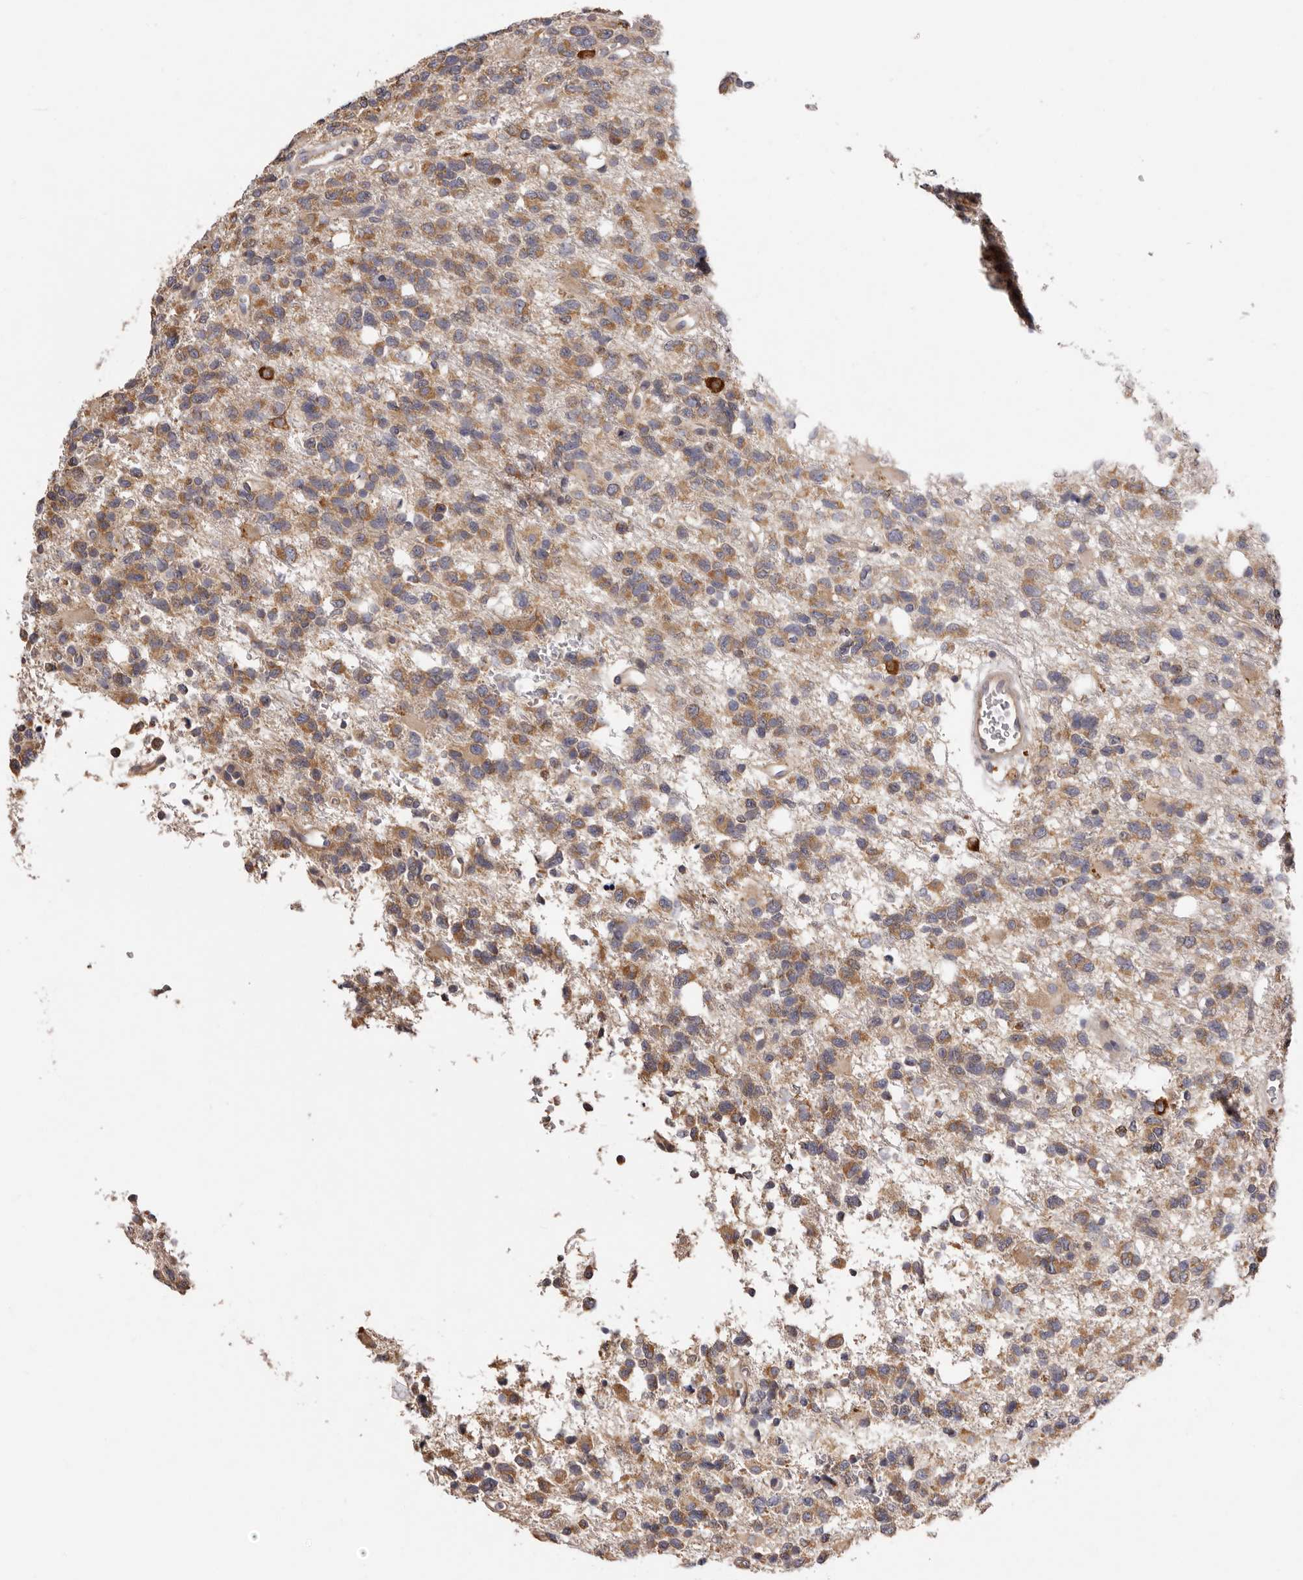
{"staining": {"intensity": "moderate", "quantity": "25%-75%", "location": "cytoplasmic/membranous"}, "tissue": "glioma", "cell_type": "Tumor cells", "image_type": "cancer", "snomed": [{"axis": "morphology", "description": "Glioma, malignant, High grade"}, {"axis": "topography", "description": "Brain"}], "caption": "Immunohistochemical staining of high-grade glioma (malignant) reveals moderate cytoplasmic/membranous protein expression in approximately 25%-75% of tumor cells. (brown staining indicates protein expression, while blue staining denotes nuclei).", "gene": "FAM167B", "patient": {"sex": "female", "age": 62}}